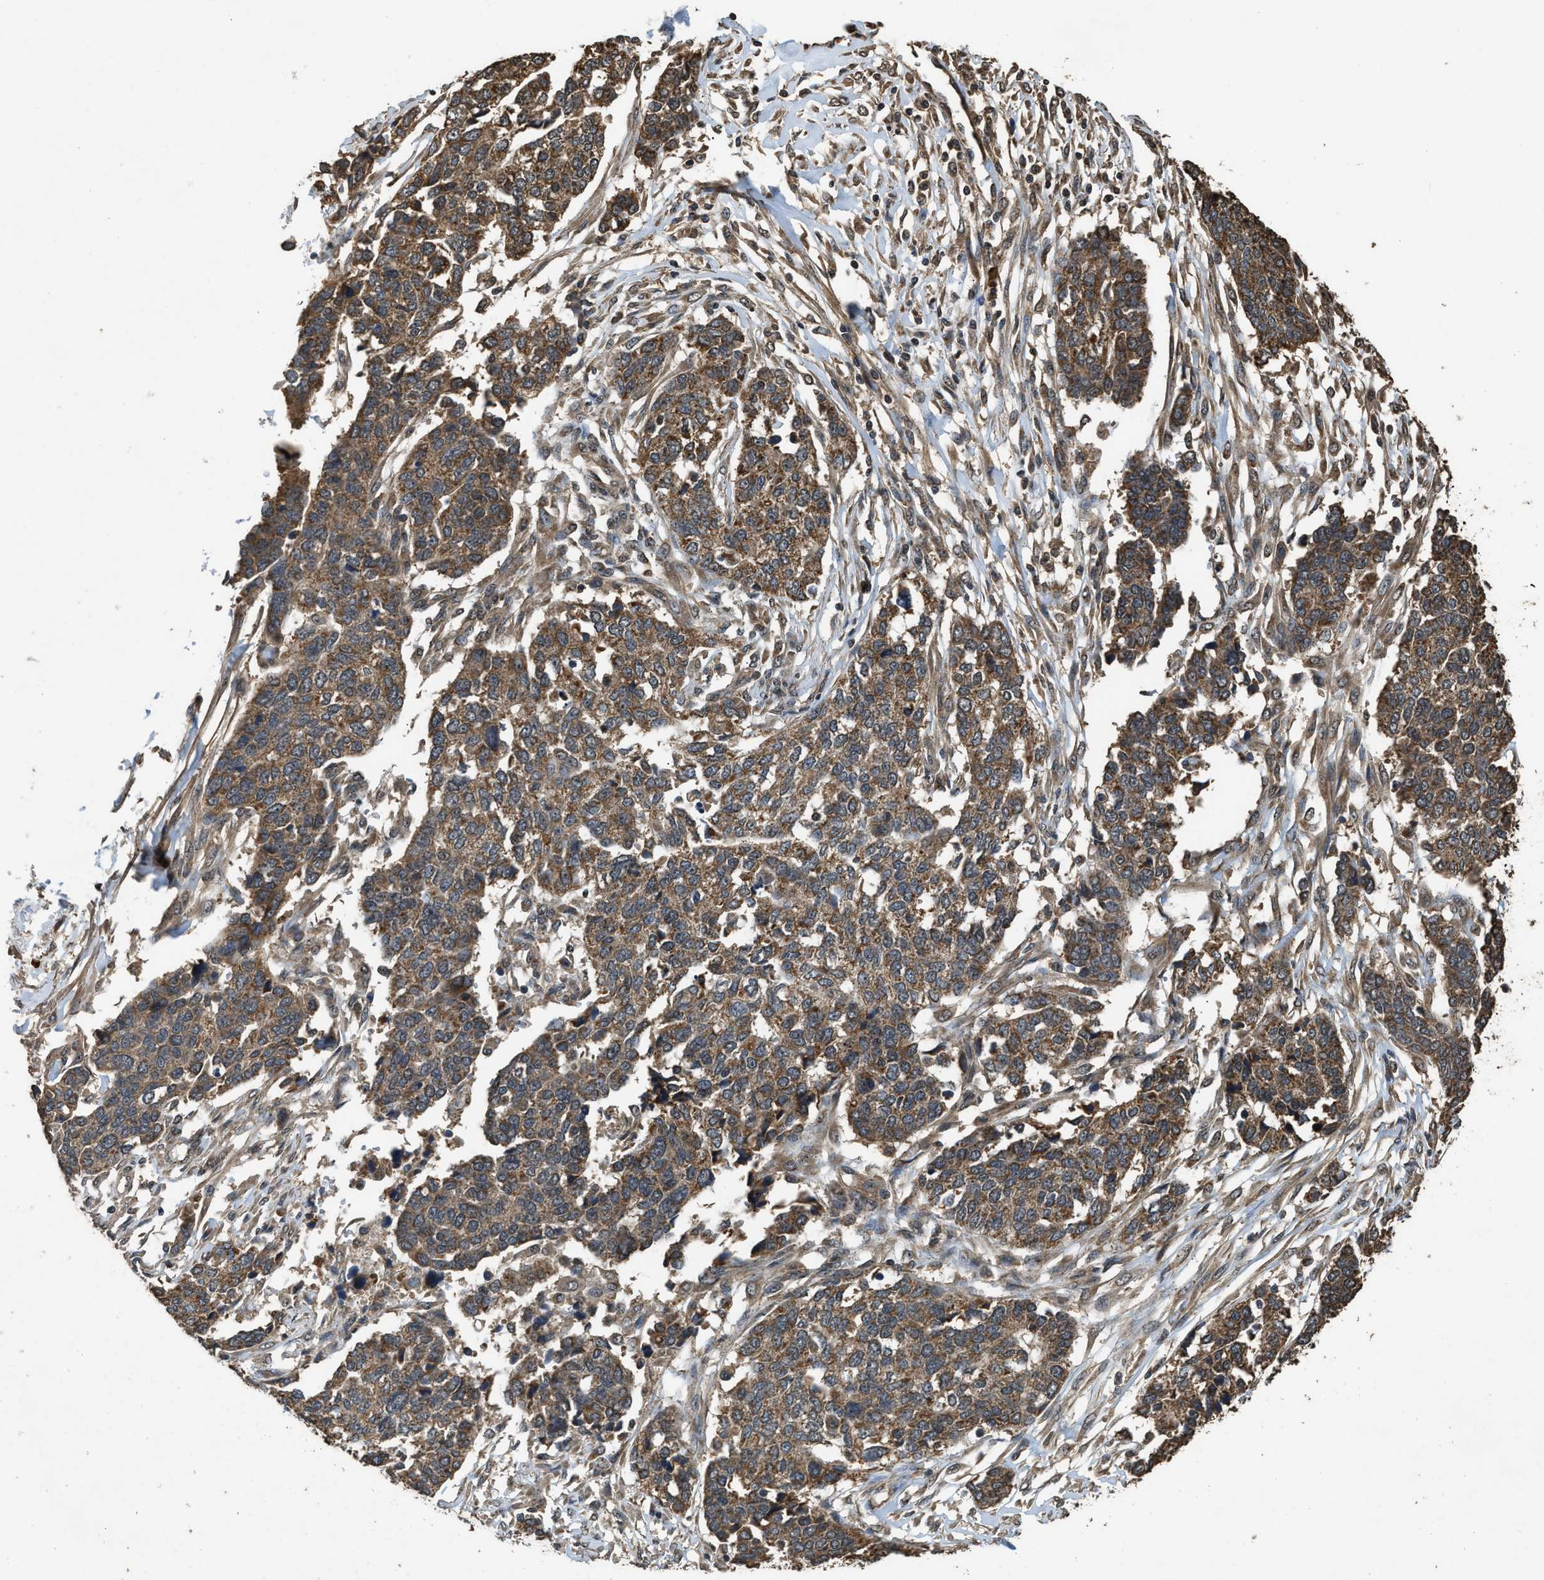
{"staining": {"intensity": "moderate", "quantity": ">75%", "location": "cytoplasmic/membranous"}, "tissue": "ovarian cancer", "cell_type": "Tumor cells", "image_type": "cancer", "snomed": [{"axis": "morphology", "description": "Cystadenocarcinoma, serous, NOS"}, {"axis": "topography", "description": "Ovary"}], "caption": "Brown immunohistochemical staining in serous cystadenocarcinoma (ovarian) demonstrates moderate cytoplasmic/membranous positivity in approximately >75% of tumor cells.", "gene": "DENND6B", "patient": {"sex": "female", "age": 44}}